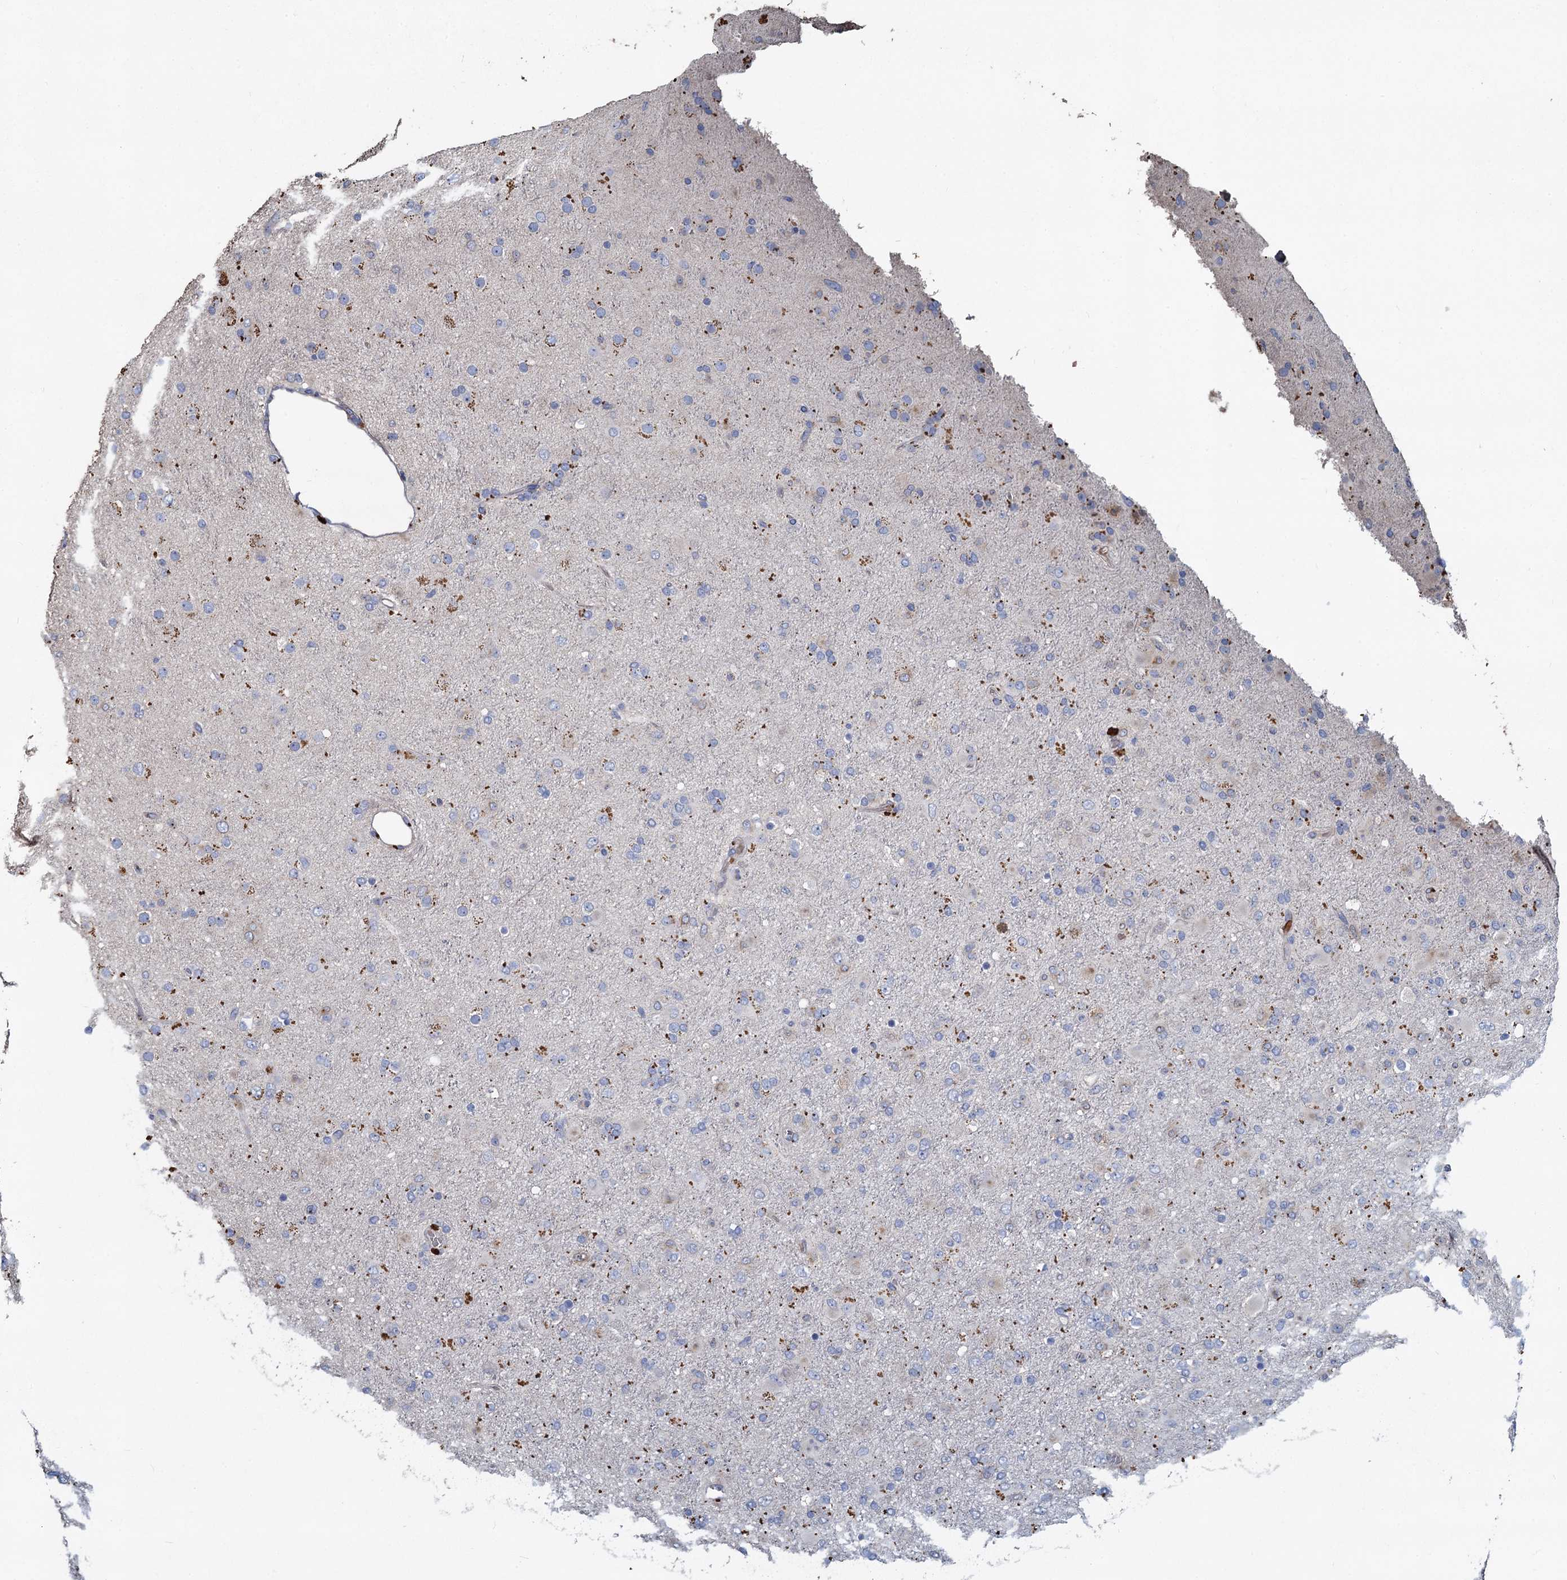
{"staining": {"intensity": "negative", "quantity": "none", "location": "none"}, "tissue": "glioma", "cell_type": "Tumor cells", "image_type": "cancer", "snomed": [{"axis": "morphology", "description": "Glioma, malignant, Low grade"}, {"axis": "topography", "description": "Brain"}], "caption": "This is an immunohistochemistry (IHC) photomicrograph of malignant glioma (low-grade). There is no expression in tumor cells.", "gene": "TCTN2", "patient": {"sex": "male", "age": 65}}